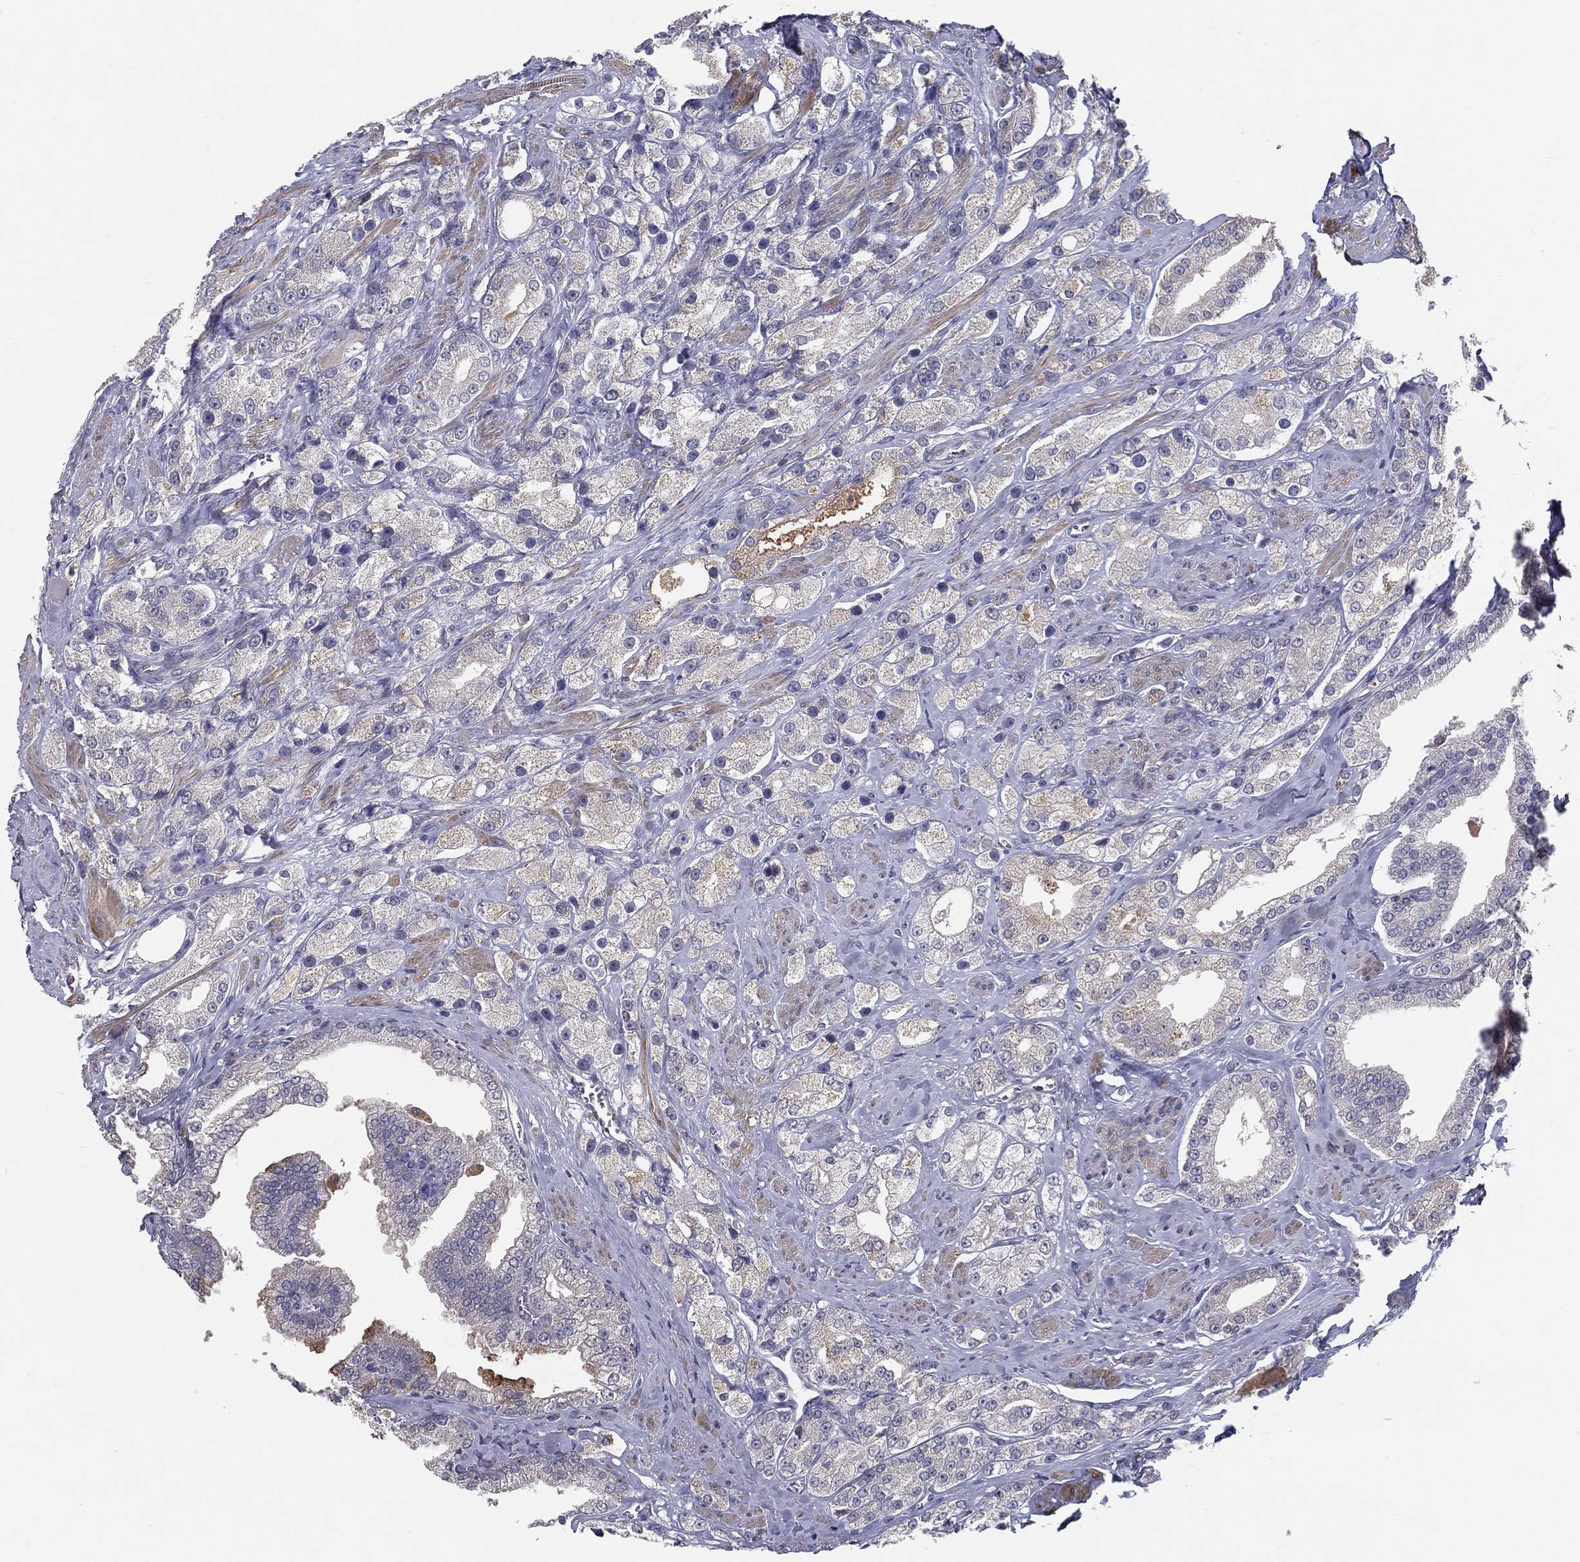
{"staining": {"intensity": "negative", "quantity": "none", "location": "none"}, "tissue": "prostate cancer", "cell_type": "Tumor cells", "image_type": "cancer", "snomed": [{"axis": "morphology", "description": "Adenocarcinoma, NOS"}, {"axis": "topography", "description": "Prostate and seminal vesicle, NOS"}, {"axis": "topography", "description": "Prostate"}], "caption": "Micrograph shows no significant protein positivity in tumor cells of prostate adenocarcinoma.", "gene": "PCSK1", "patient": {"sex": "male", "age": 67}}